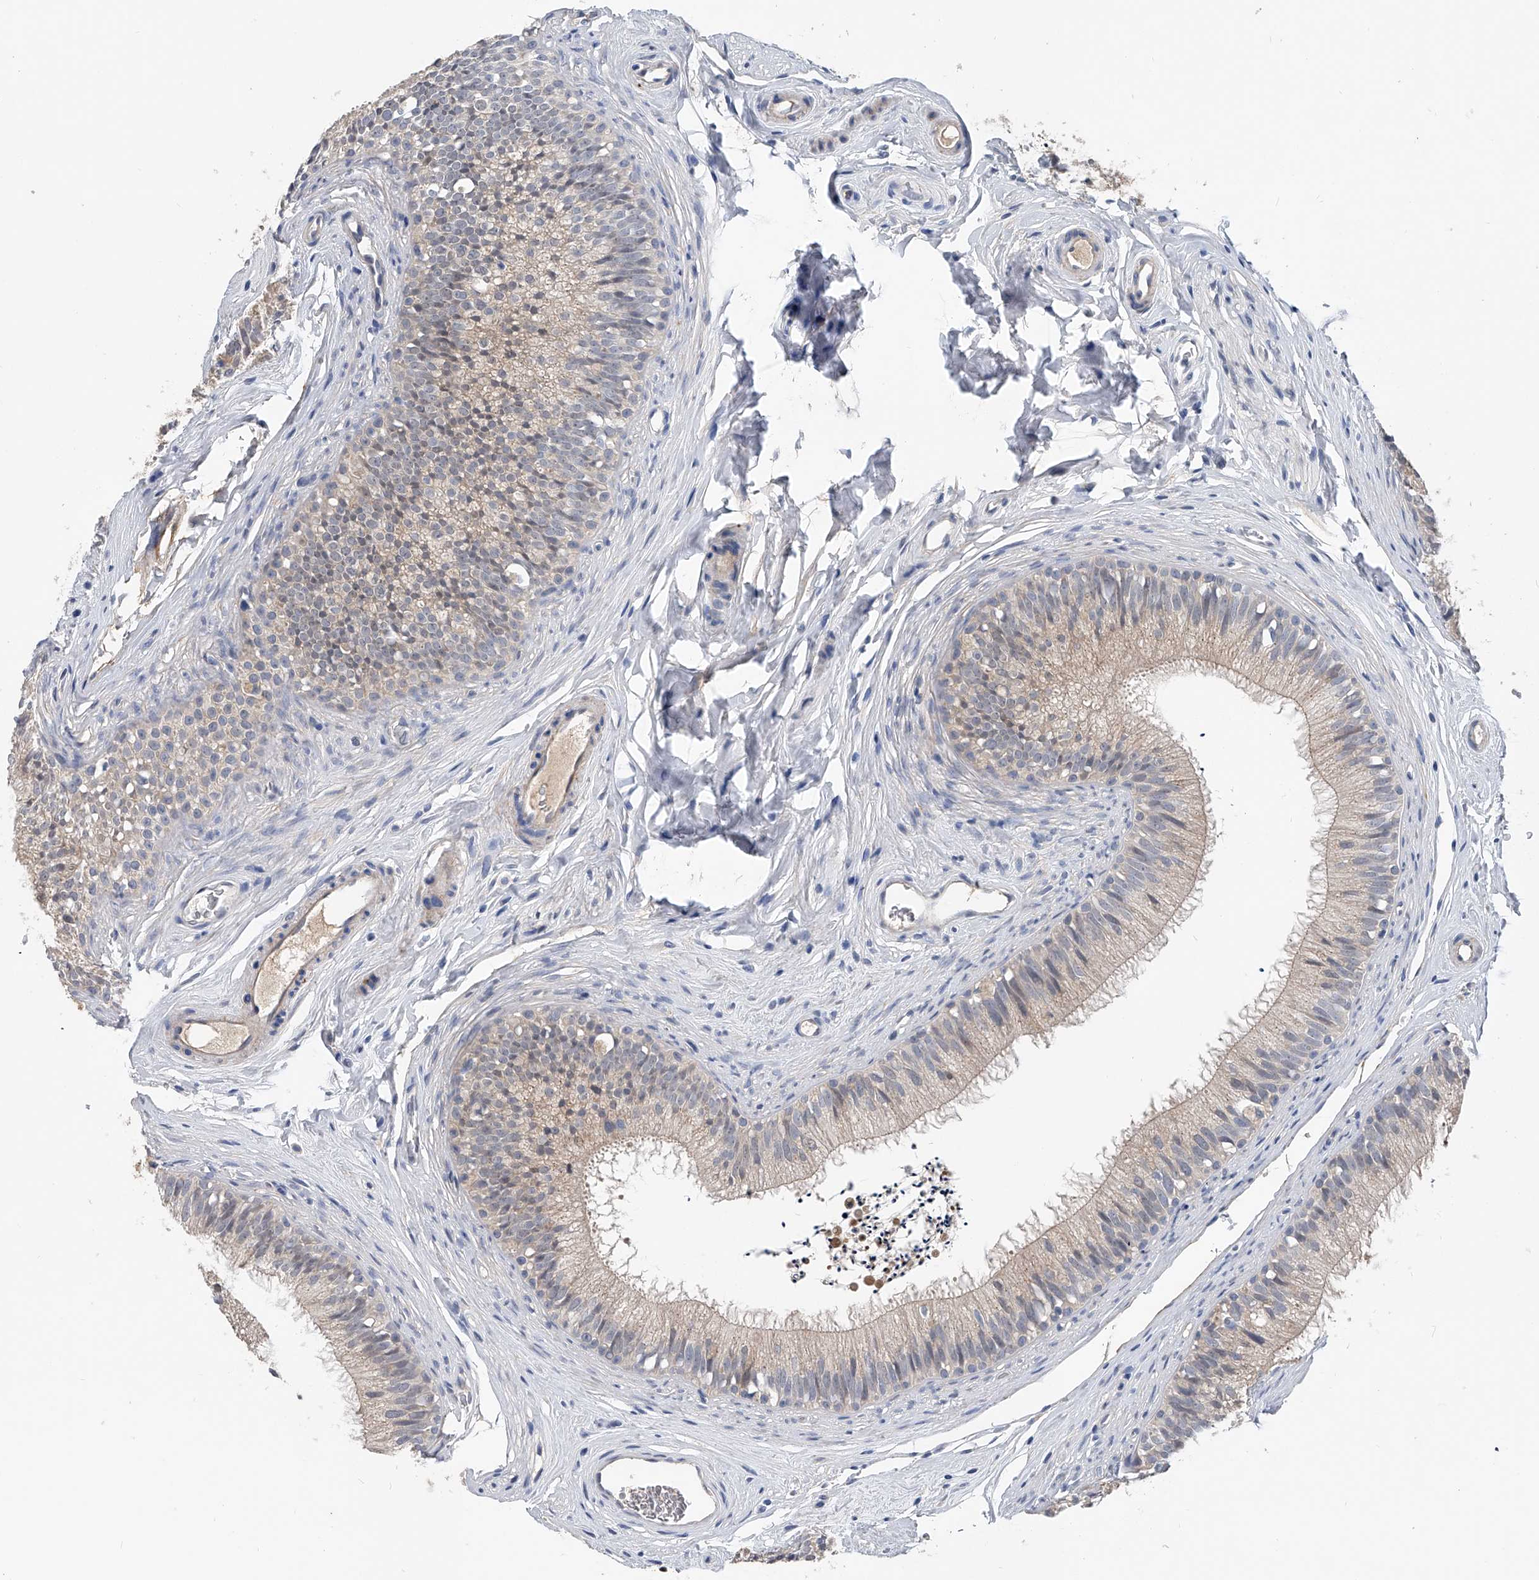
{"staining": {"intensity": "negative", "quantity": "none", "location": "none"}, "tissue": "epididymis", "cell_type": "Glandular cells", "image_type": "normal", "snomed": [{"axis": "morphology", "description": "Normal tissue, NOS"}, {"axis": "topography", "description": "Epididymis"}], "caption": "Glandular cells show no significant staining in unremarkable epididymis. (DAB immunohistochemistry (IHC) visualized using brightfield microscopy, high magnification).", "gene": "PGM3", "patient": {"sex": "male", "age": 29}}